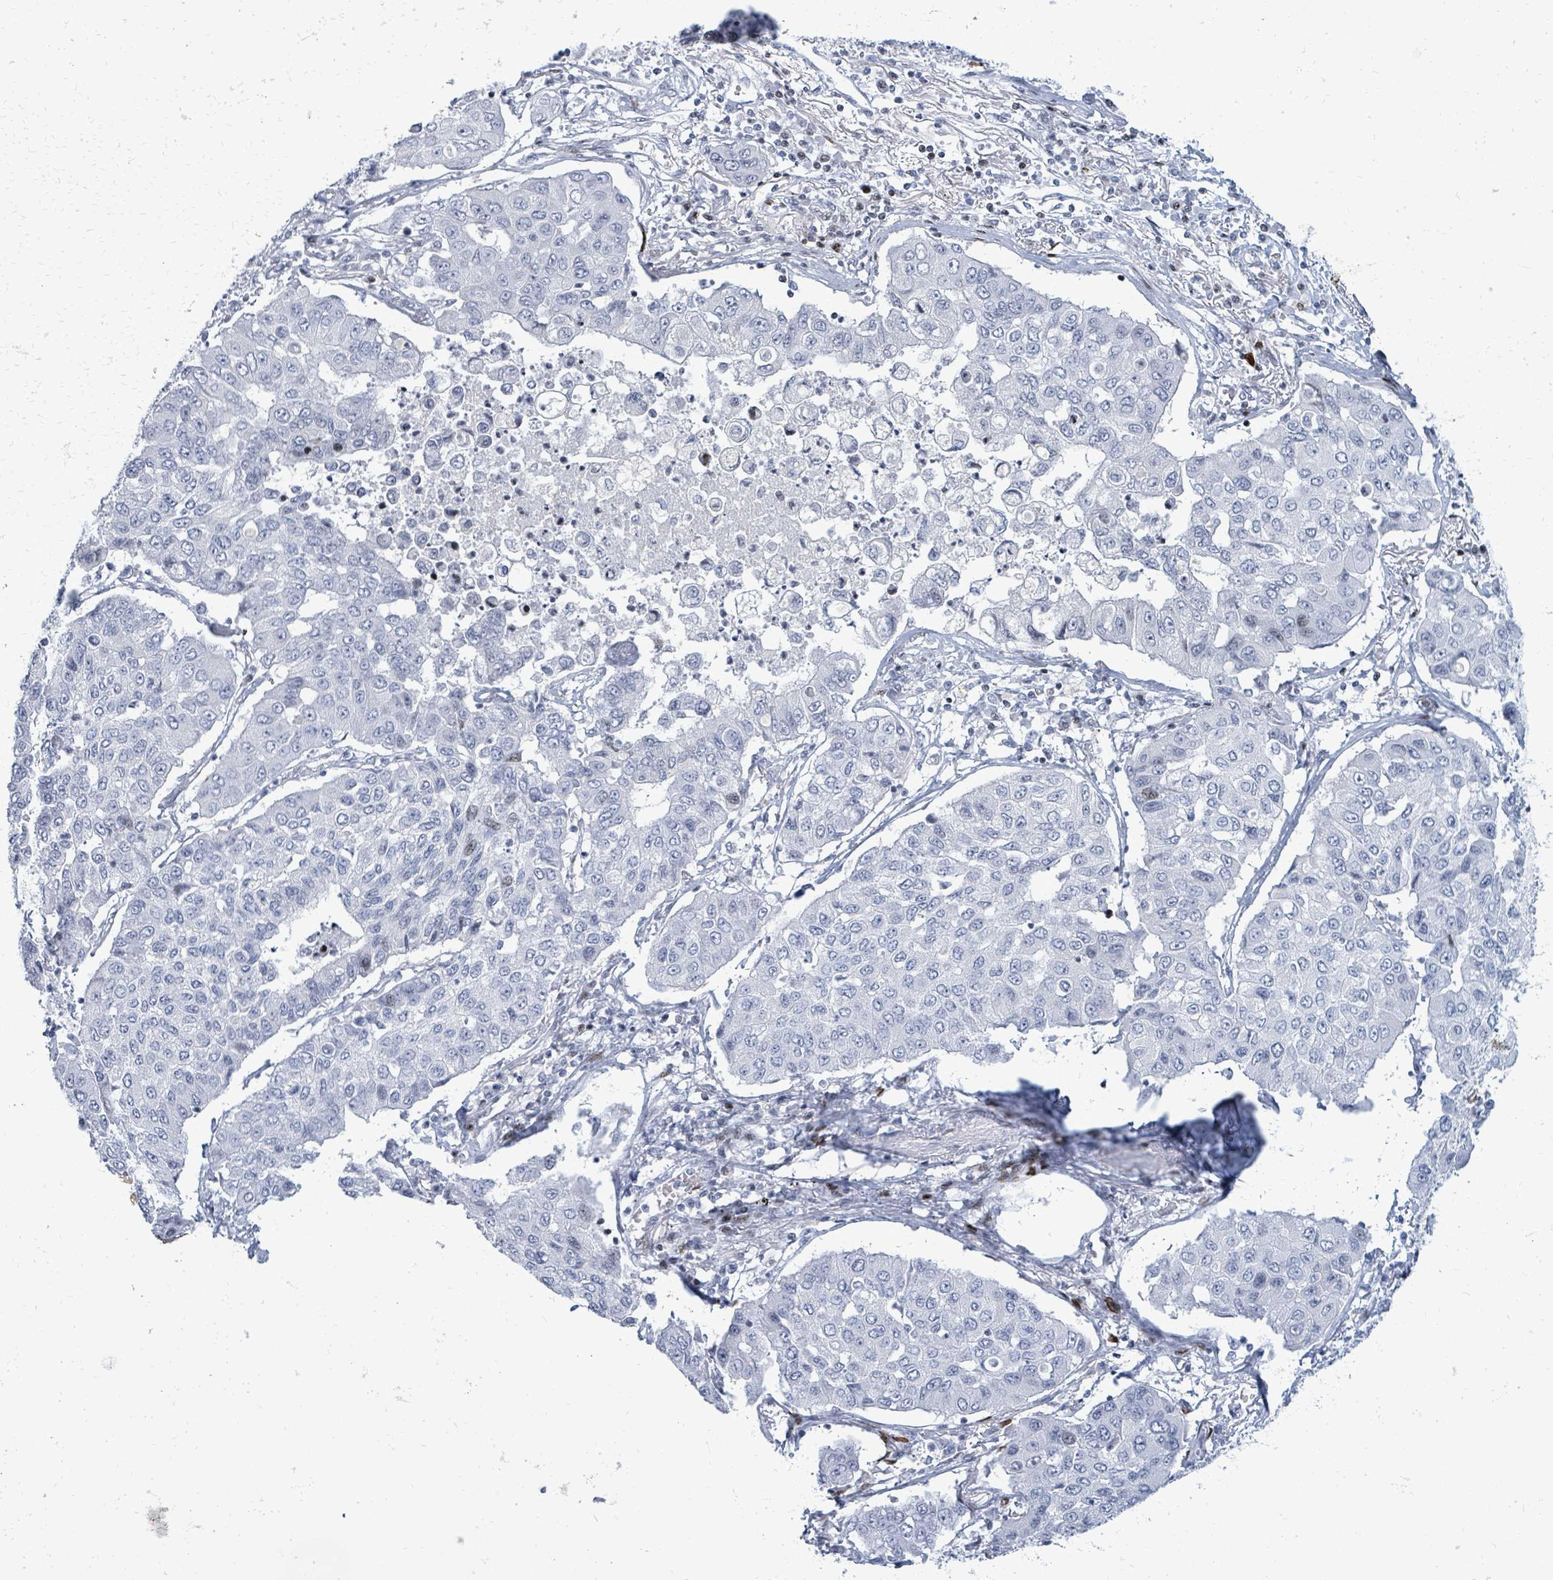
{"staining": {"intensity": "negative", "quantity": "none", "location": "none"}, "tissue": "lung cancer", "cell_type": "Tumor cells", "image_type": "cancer", "snomed": [{"axis": "morphology", "description": "Squamous cell carcinoma, NOS"}, {"axis": "topography", "description": "Lung"}], "caption": "Immunohistochemistry of human lung squamous cell carcinoma reveals no positivity in tumor cells.", "gene": "MALL", "patient": {"sex": "male", "age": 74}}